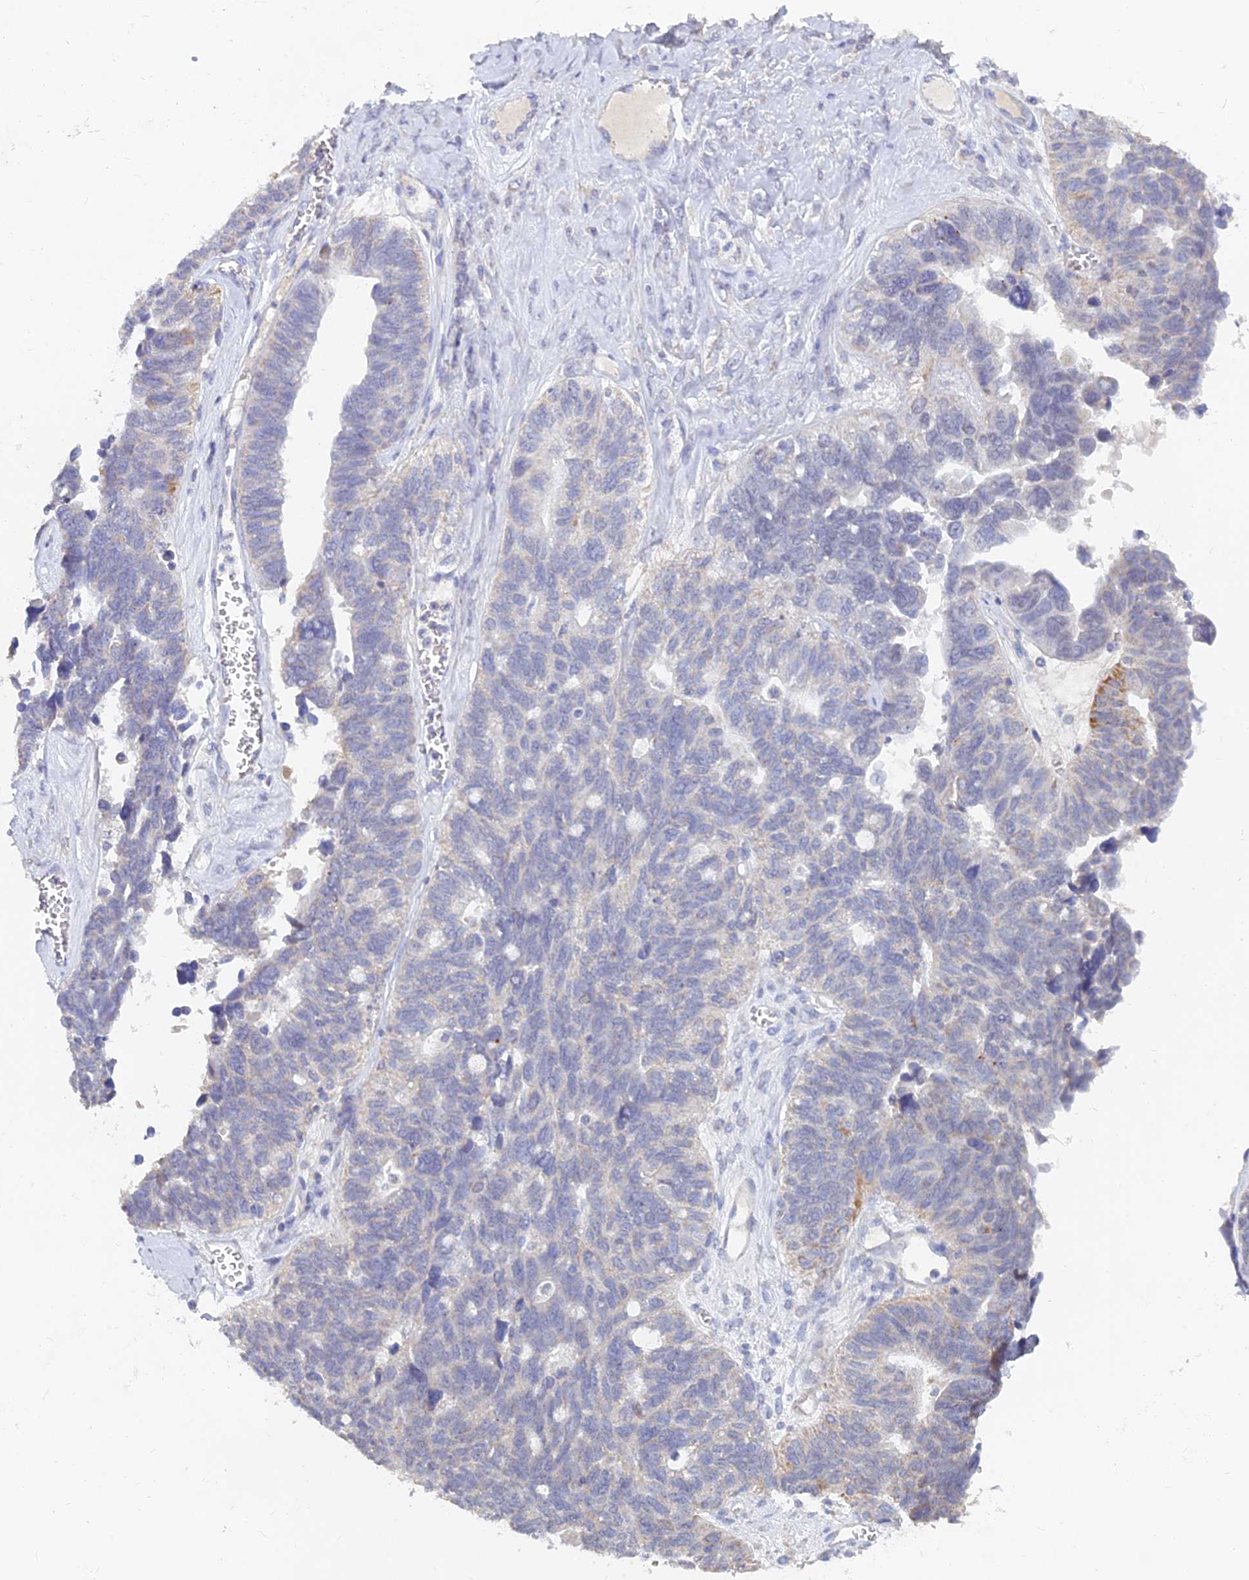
{"staining": {"intensity": "moderate", "quantity": "<25%", "location": "cytoplasmic/membranous"}, "tissue": "ovarian cancer", "cell_type": "Tumor cells", "image_type": "cancer", "snomed": [{"axis": "morphology", "description": "Cystadenocarcinoma, serous, NOS"}, {"axis": "topography", "description": "Ovary"}], "caption": "A low amount of moderate cytoplasmic/membranous positivity is present in about <25% of tumor cells in ovarian cancer (serous cystadenocarcinoma) tissue.", "gene": "LRIF1", "patient": {"sex": "female", "age": 79}}